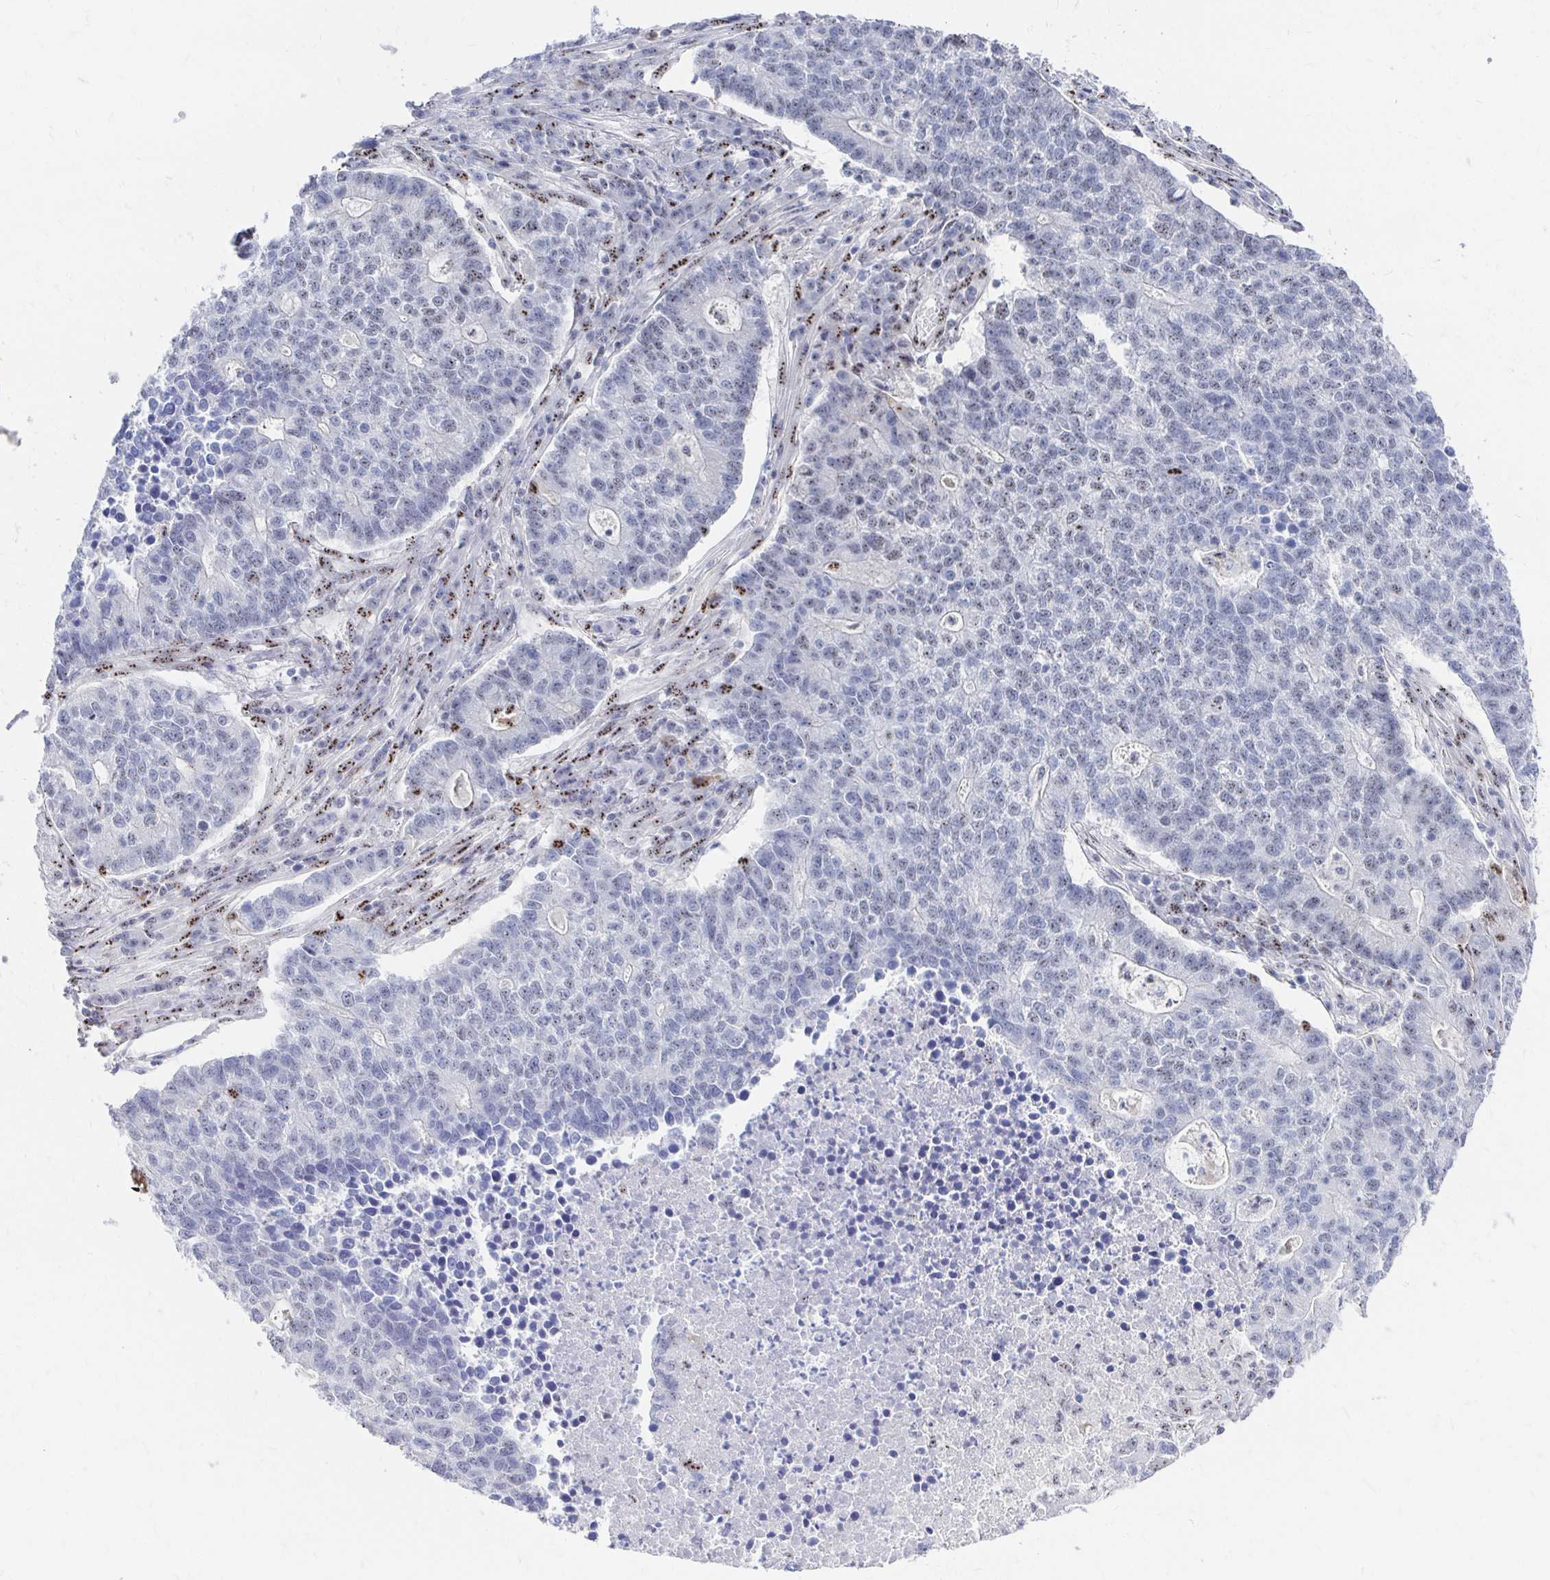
{"staining": {"intensity": "negative", "quantity": "none", "location": "none"}, "tissue": "lung cancer", "cell_type": "Tumor cells", "image_type": "cancer", "snomed": [{"axis": "morphology", "description": "Adenocarcinoma, NOS"}, {"axis": "topography", "description": "Lung"}], "caption": "This is a histopathology image of immunohistochemistry staining of lung adenocarcinoma, which shows no staining in tumor cells.", "gene": "CLIC3", "patient": {"sex": "male", "age": 57}}